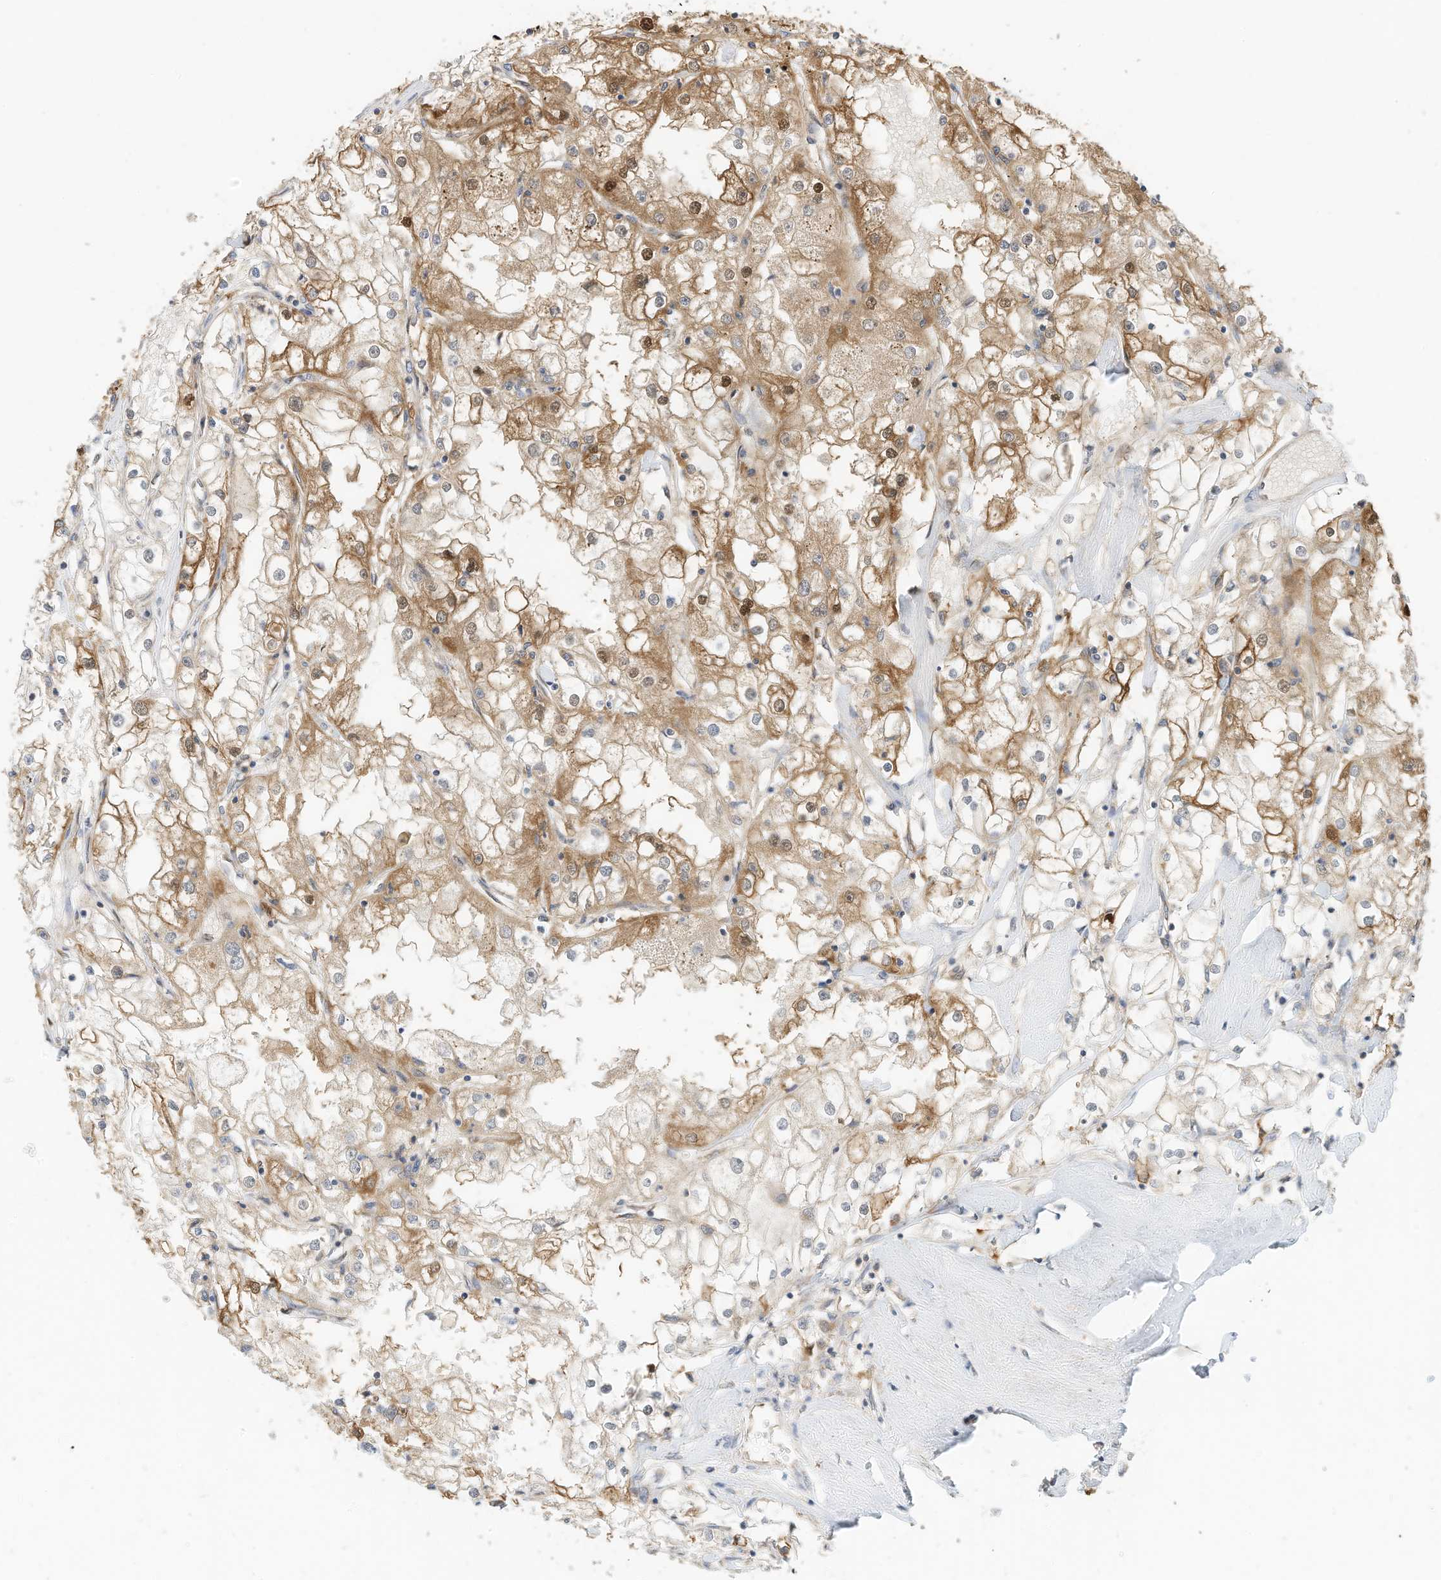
{"staining": {"intensity": "moderate", "quantity": "25%-75%", "location": "cytoplasmic/membranous,nuclear"}, "tissue": "renal cancer", "cell_type": "Tumor cells", "image_type": "cancer", "snomed": [{"axis": "morphology", "description": "Adenocarcinoma, NOS"}, {"axis": "topography", "description": "Kidney"}], "caption": "Renal cancer stained with immunohistochemistry demonstrates moderate cytoplasmic/membranous and nuclear positivity in approximately 25%-75% of tumor cells.", "gene": "METTL6", "patient": {"sex": "male", "age": 56}}